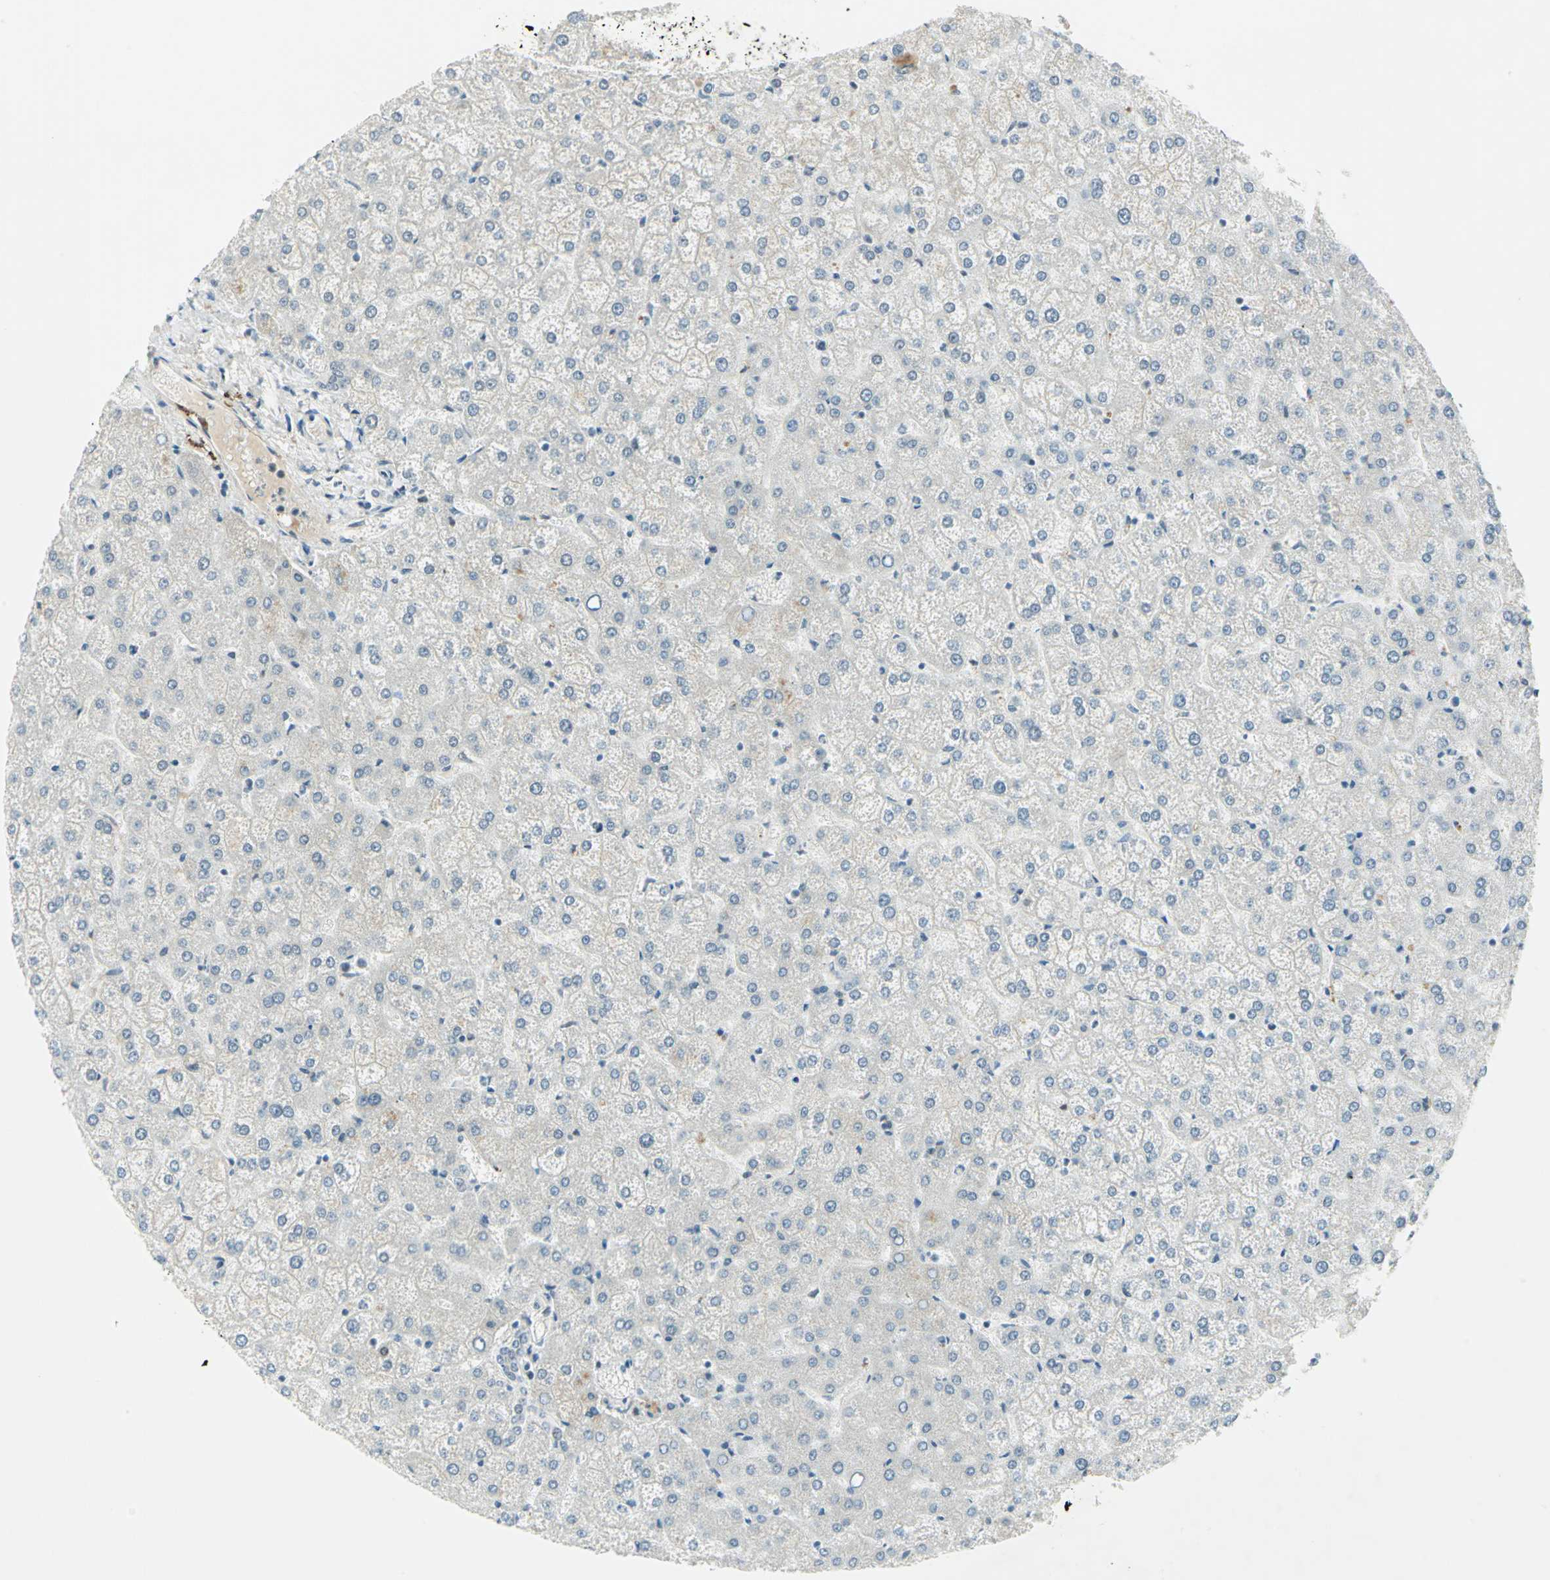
{"staining": {"intensity": "negative", "quantity": "none", "location": "none"}, "tissue": "liver", "cell_type": "Cholangiocytes", "image_type": "normal", "snomed": [{"axis": "morphology", "description": "Normal tissue, NOS"}, {"axis": "topography", "description": "Liver"}], "caption": "Cholangiocytes are negative for protein expression in unremarkable human liver. Brightfield microscopy of immunohistochemistry stained with DAB (3,3'-diaminobenzidine) (brown) and hematoxylin (blue), captured at high magnification.", "gene": "MTMR10", "patient": {"sex": "female", "age": 32}}